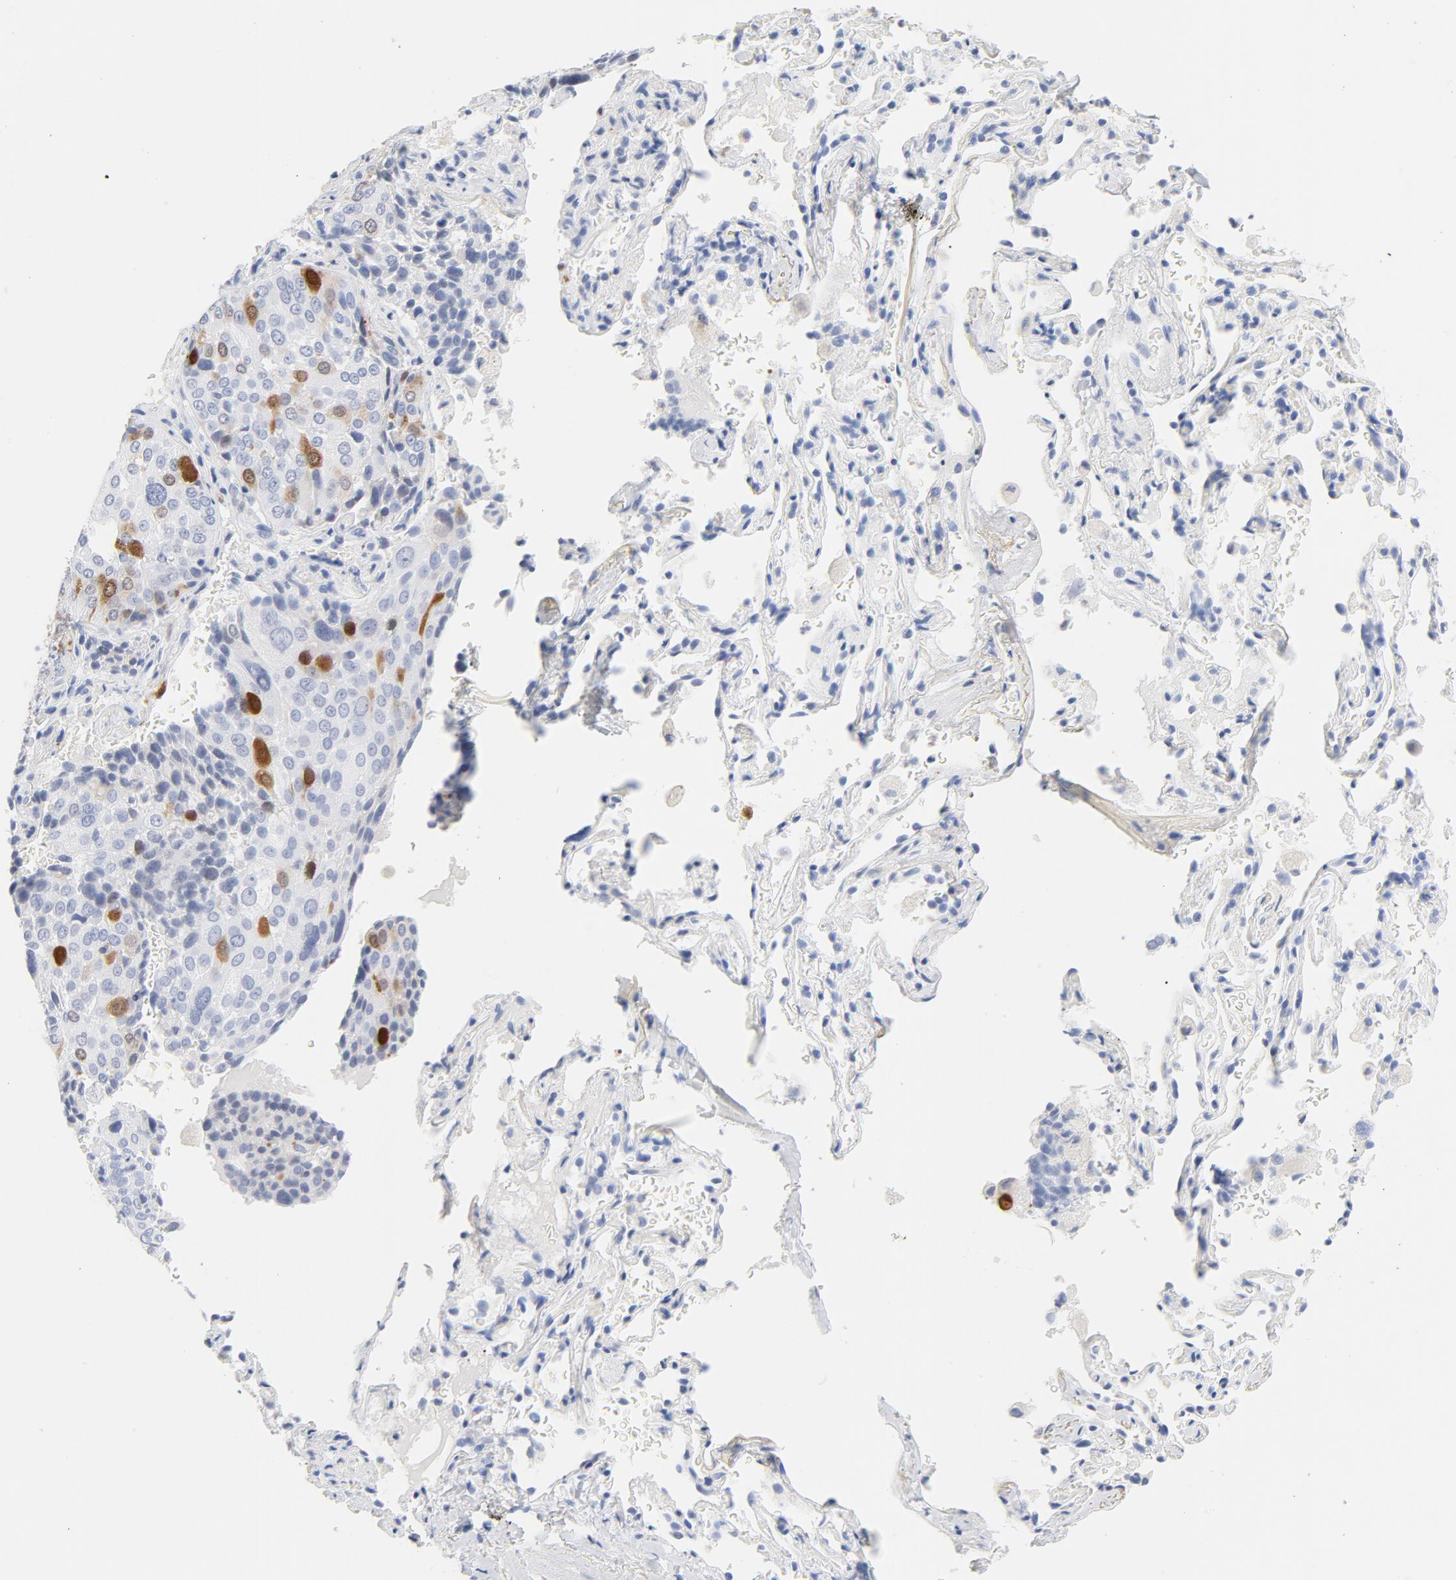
{"staining": {"intensity": "strong", "quantity": "<25%", "location": "cytoplasmic/membranous,nuclear"}, "tissue": "lung cancer", "cell_type": "Tumor cells", "image_type": "cancer", "snomed": [{"axis": "morphology", "description": "Squamous cell carcinoma, NOS"}, {"axis": "topography", "description": "Lung"}], "caption": "Human lung cancer stained with a protein marker displays strong staining in tumor cells.", "gene": "CDC20", "patient": {"sex": "male", "age": 54}}